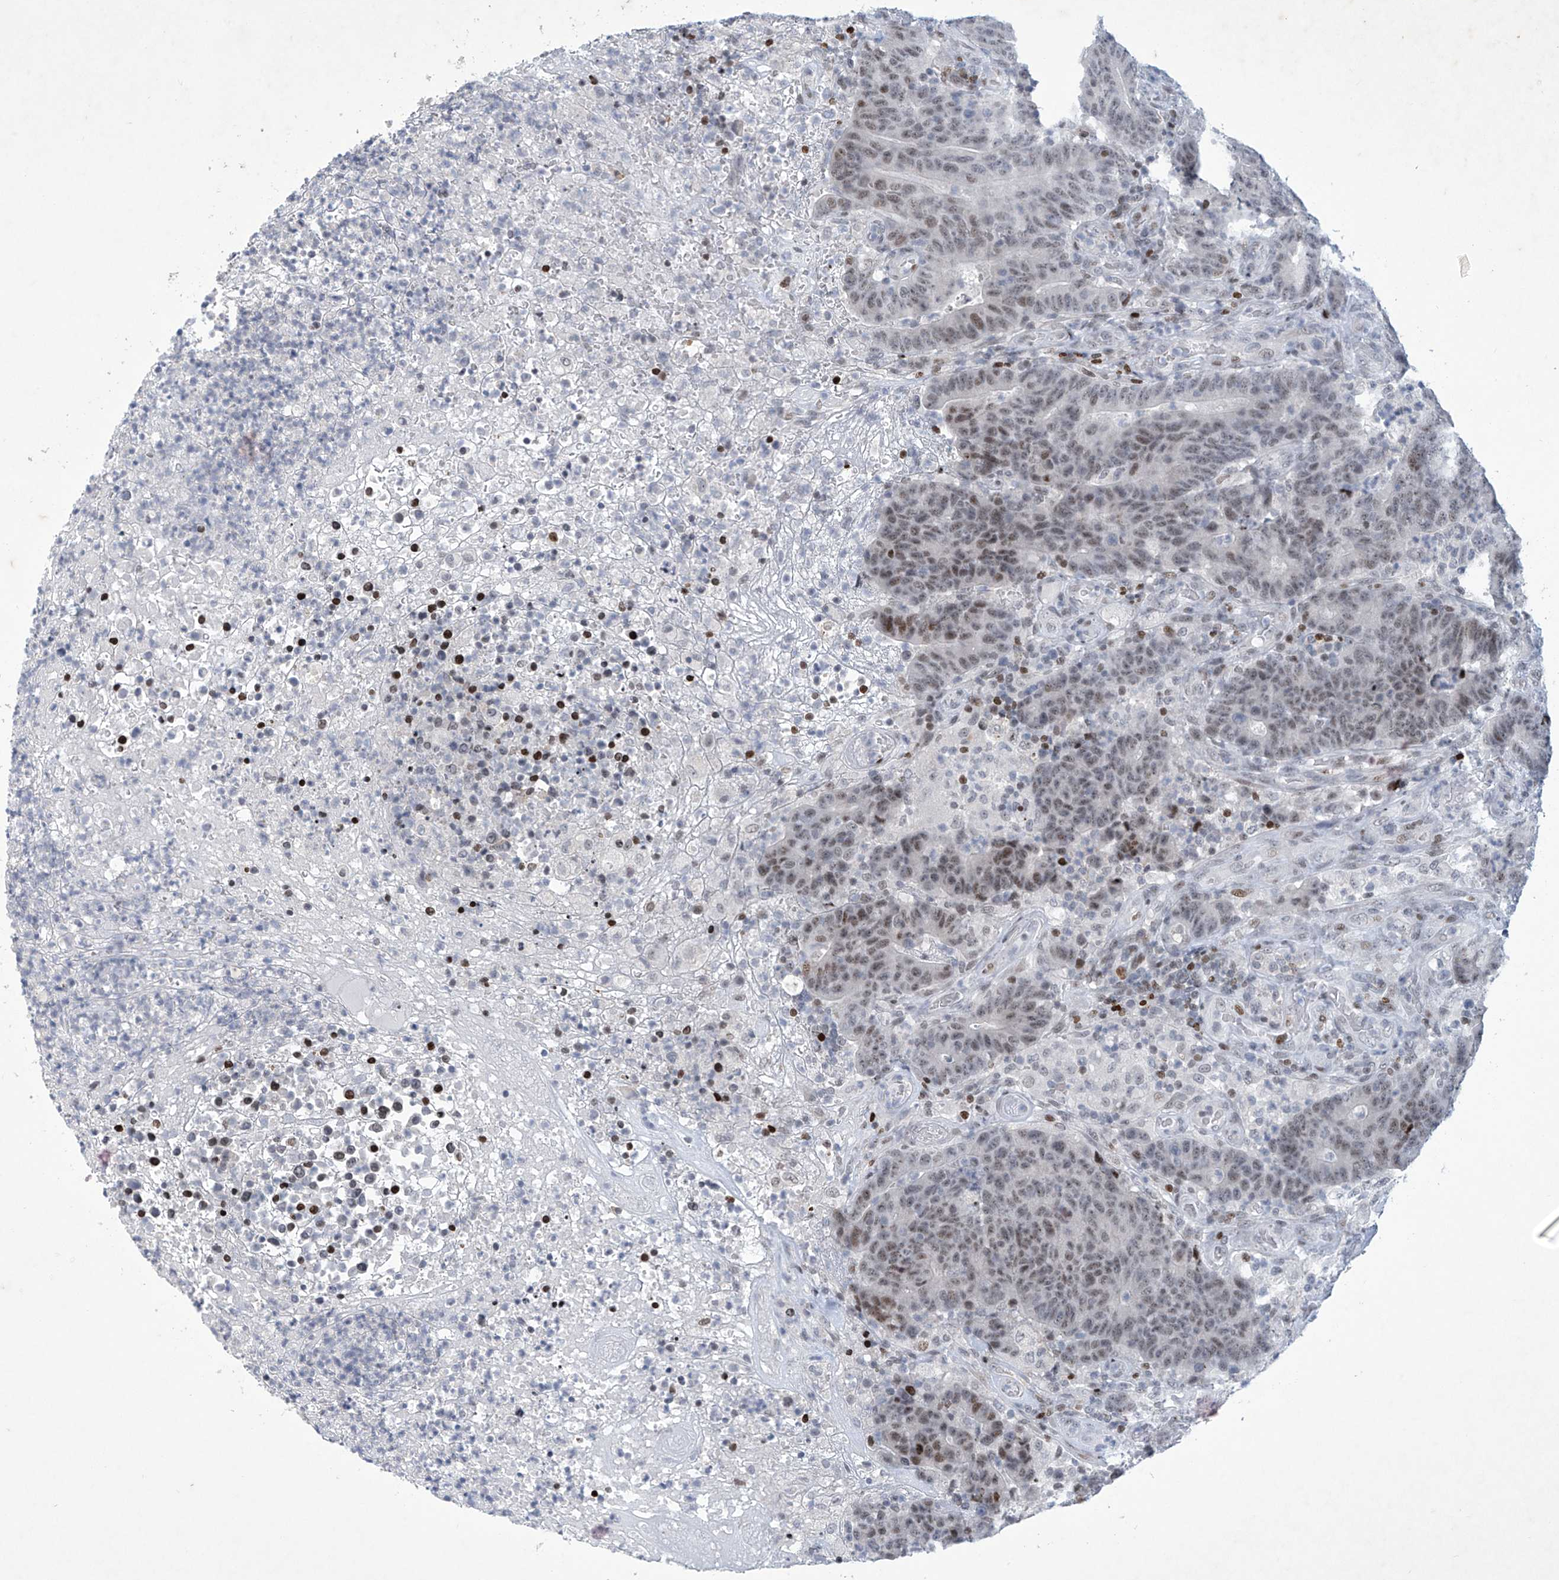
{"staining": {"intensity": "weak", "quantity": ">75%", "location": "nuclear"}, "tissue": "colorectal cancer", "cell_type": "Tumor cells", "image_type": "cancer", "snomed": [{"axis": "morphology", "description": "Normal tissue, NOS"}, {"axis": "morphology", "description": "Adenocarcinoma, NOS"}, {"axis": "topography", "description": "Colon"}], "caption": "Protein expression analysis of human colorectal cancer (adenocarcinoma) reveals weak nuclear expression in approximately >75% of tumor cells. (Brightfield microscopy of DAB IHC at high magnification).", "gene": "RFX7", "patient": {"sex": "female", "age": 75}}